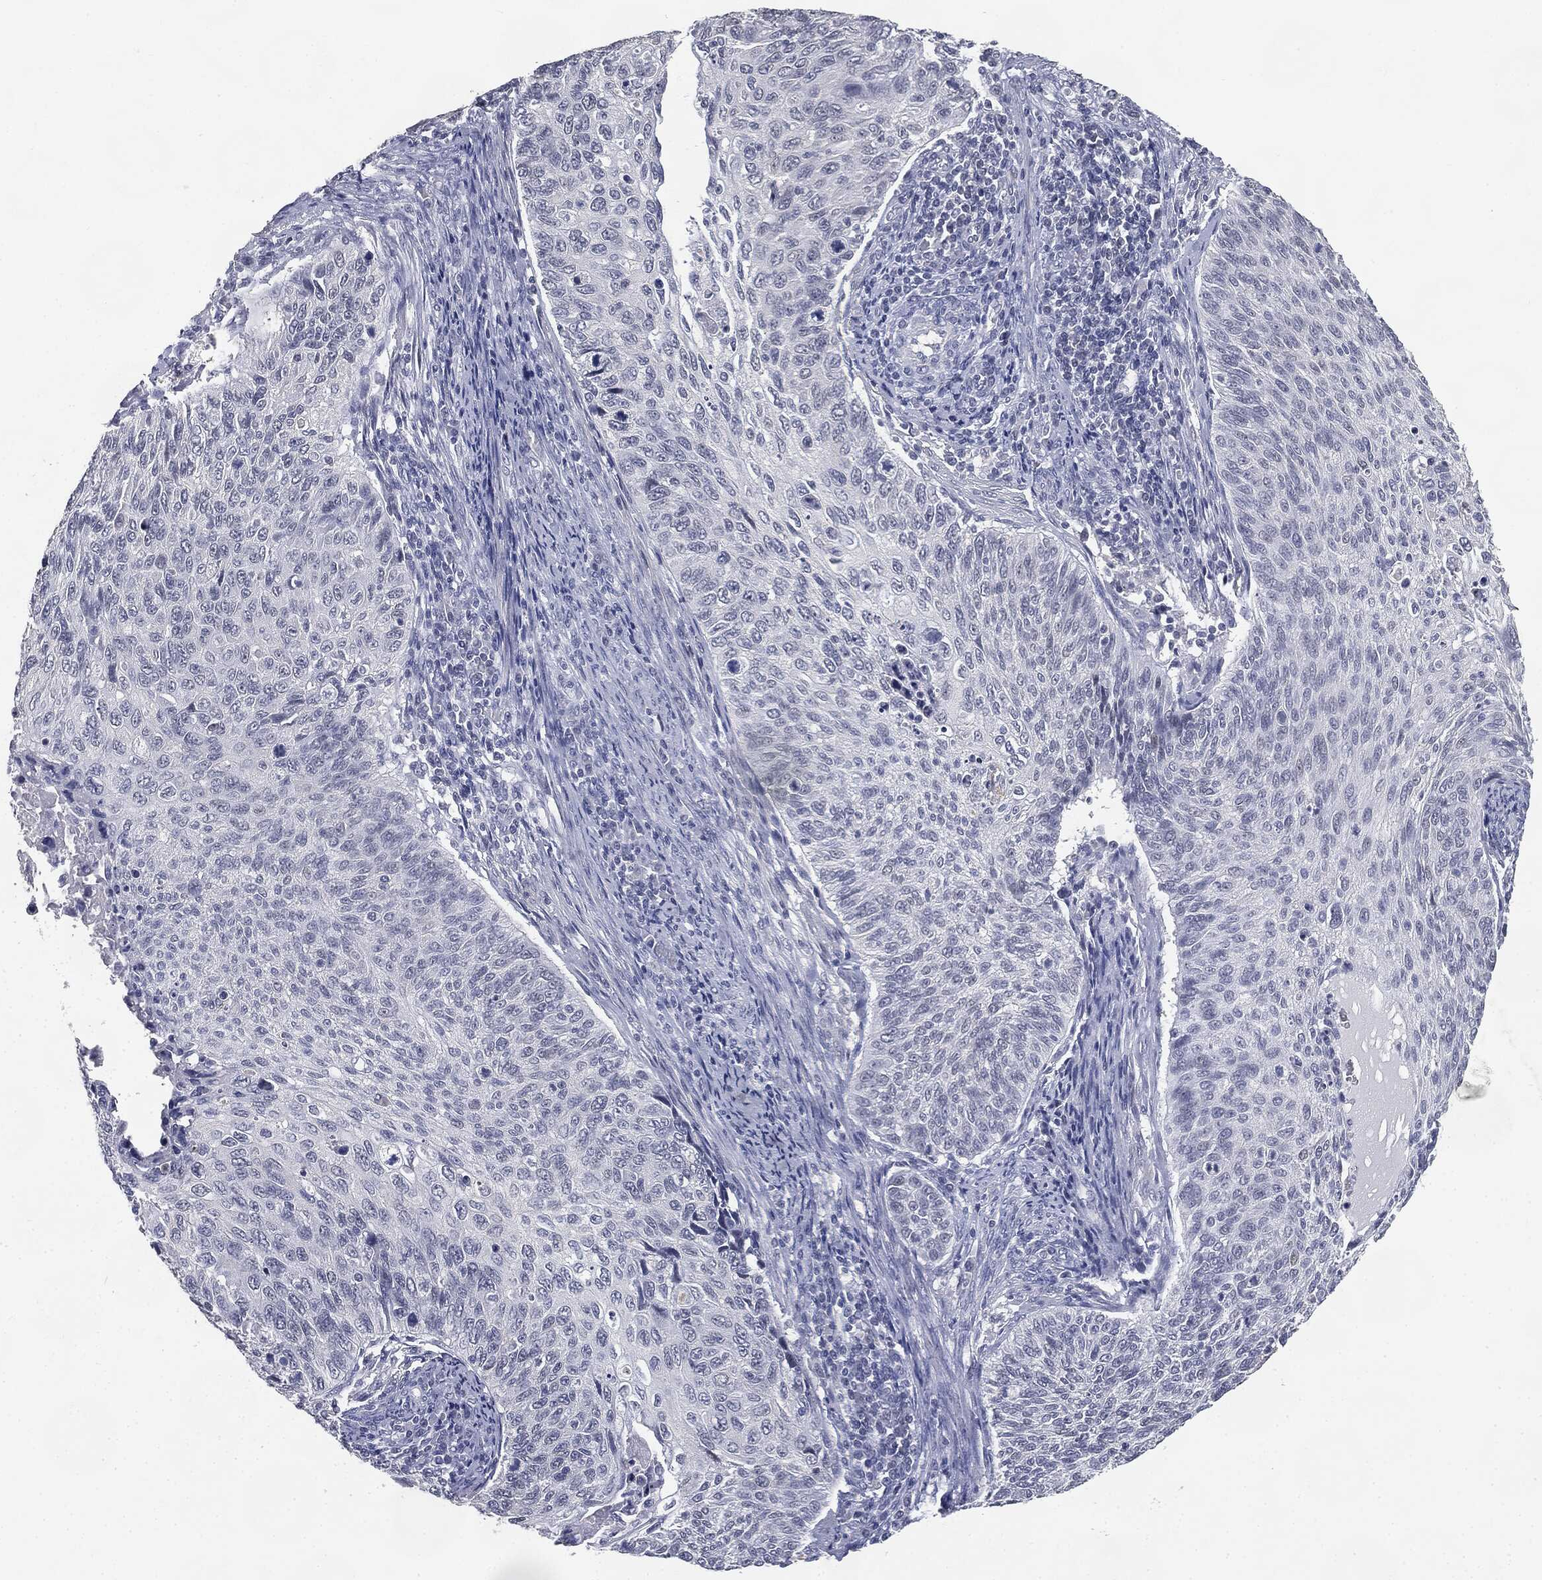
{"staining": {"intensity": "negative", "quantity": "none", "location": "none"}, "tissue": "cervical cancer", "cell_type": "Tumor cells", "image_type": "cancer", "snomed": [{"axis": "morphology", "description": "Squamous cell carcinoma, NOS"}, {"axis": "topography", "description": "Cervix"}], "caption": "IHC image of neoplastic tissue: squamous cell carcinoma (cervical) stained with DAB exhibits no significant protein expression in tumor cells. The staining is performed using DAB brown chromogen with nuclei counter-stained in using hematoxylin.", "gene": "SLC2A2", "patient": {"sex": "female", "age": 70}}